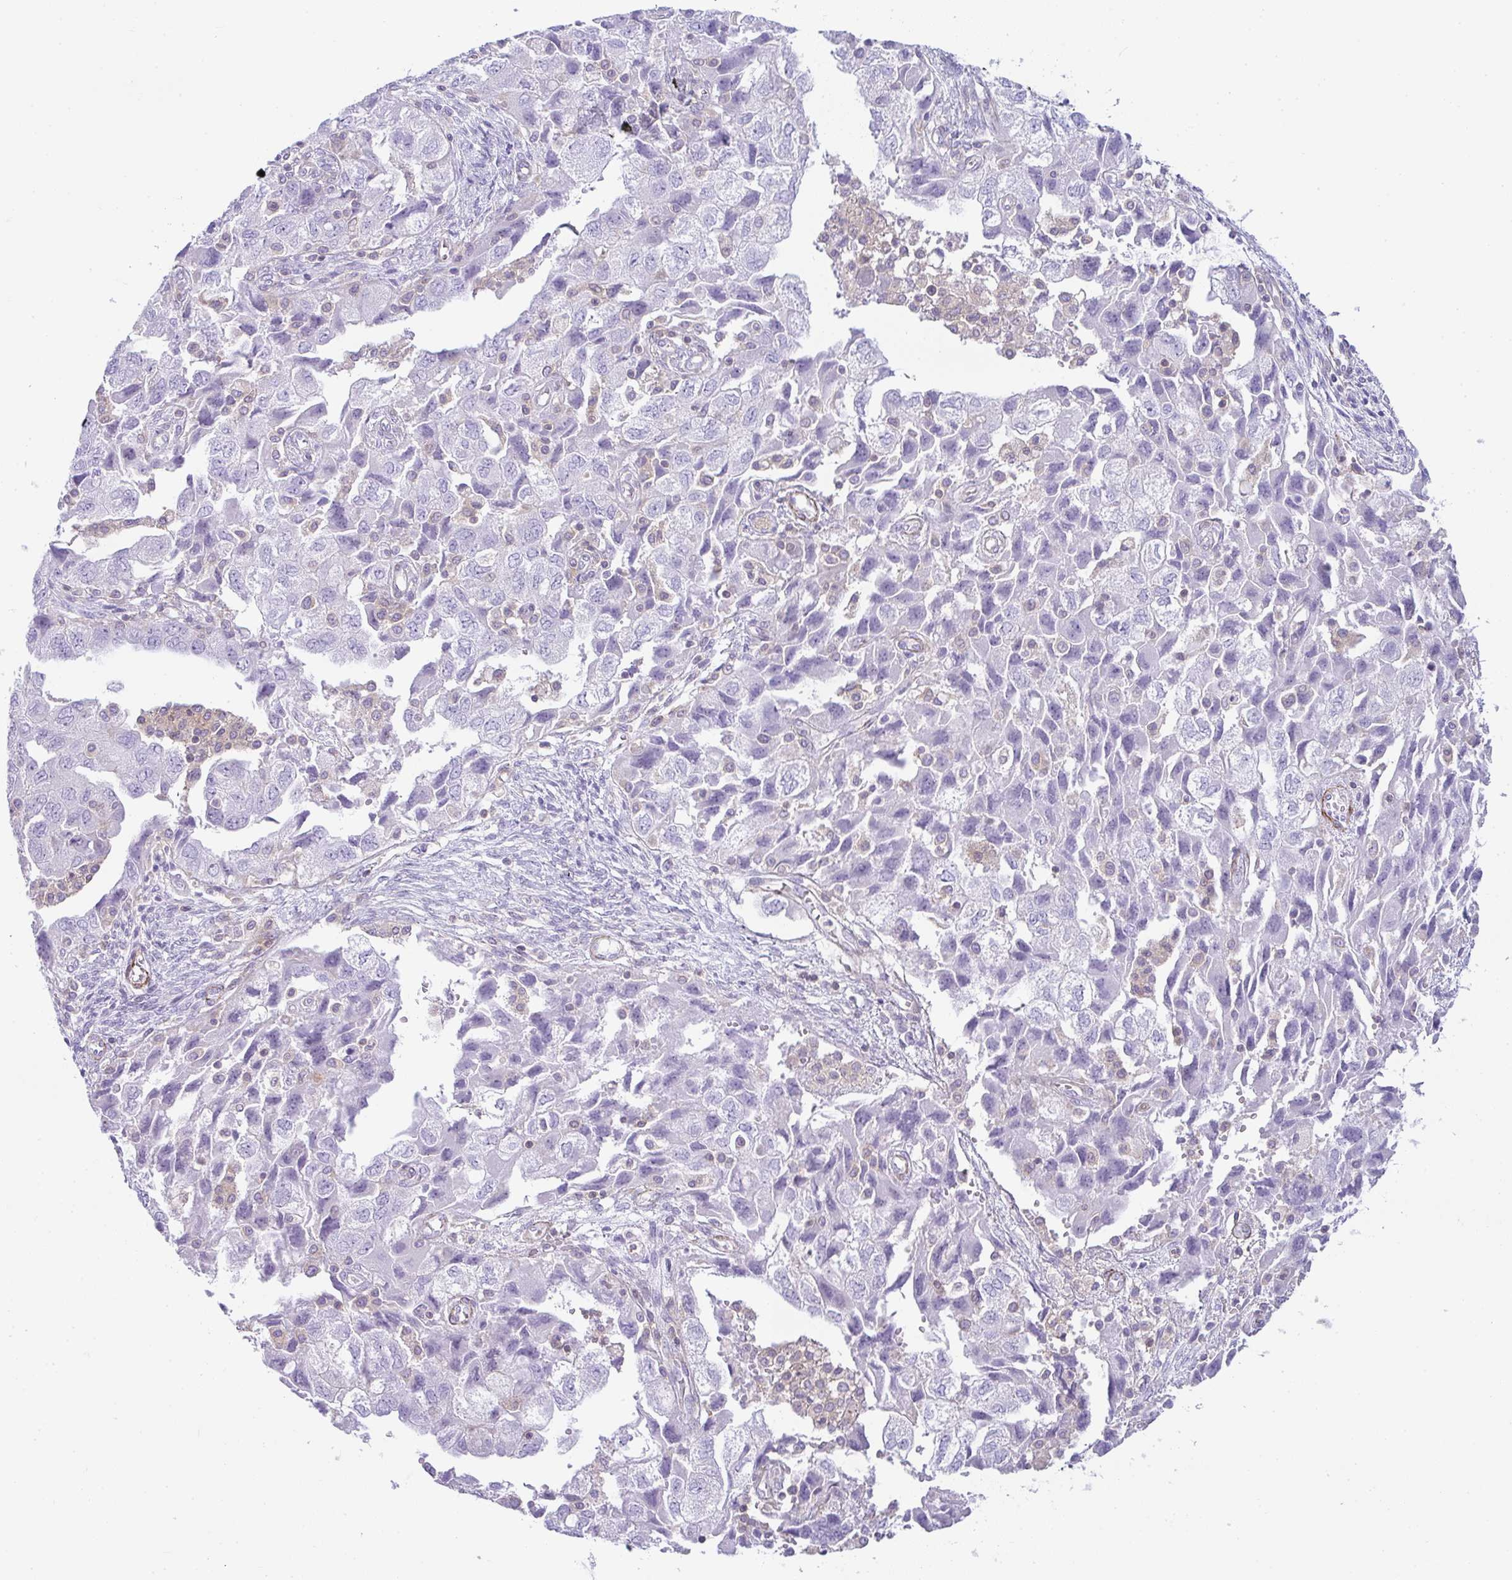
{"staining": {"intensity": "negative", "quantity": "none", "location": "none"}, "tissue": "ovarian cancer", "cell_type": "Tumor cells", "image_type": "cancer", "snomed": [{"axis": "morphology", "description": "Carcinoma, NOS"}, {"axis": "morphology", "description": "Cystadenocarcinoma, serous, NOS"}, {"axis": "topography", "description": "Ovary"}], "caption": "IHC histopathology image of human ovarian cancer (carcinoma) stained for a protein (brown), which reveals no expression in tumor cells.", "gene": "CDRT15", "patient": {"sex": "female", "age": 69}}